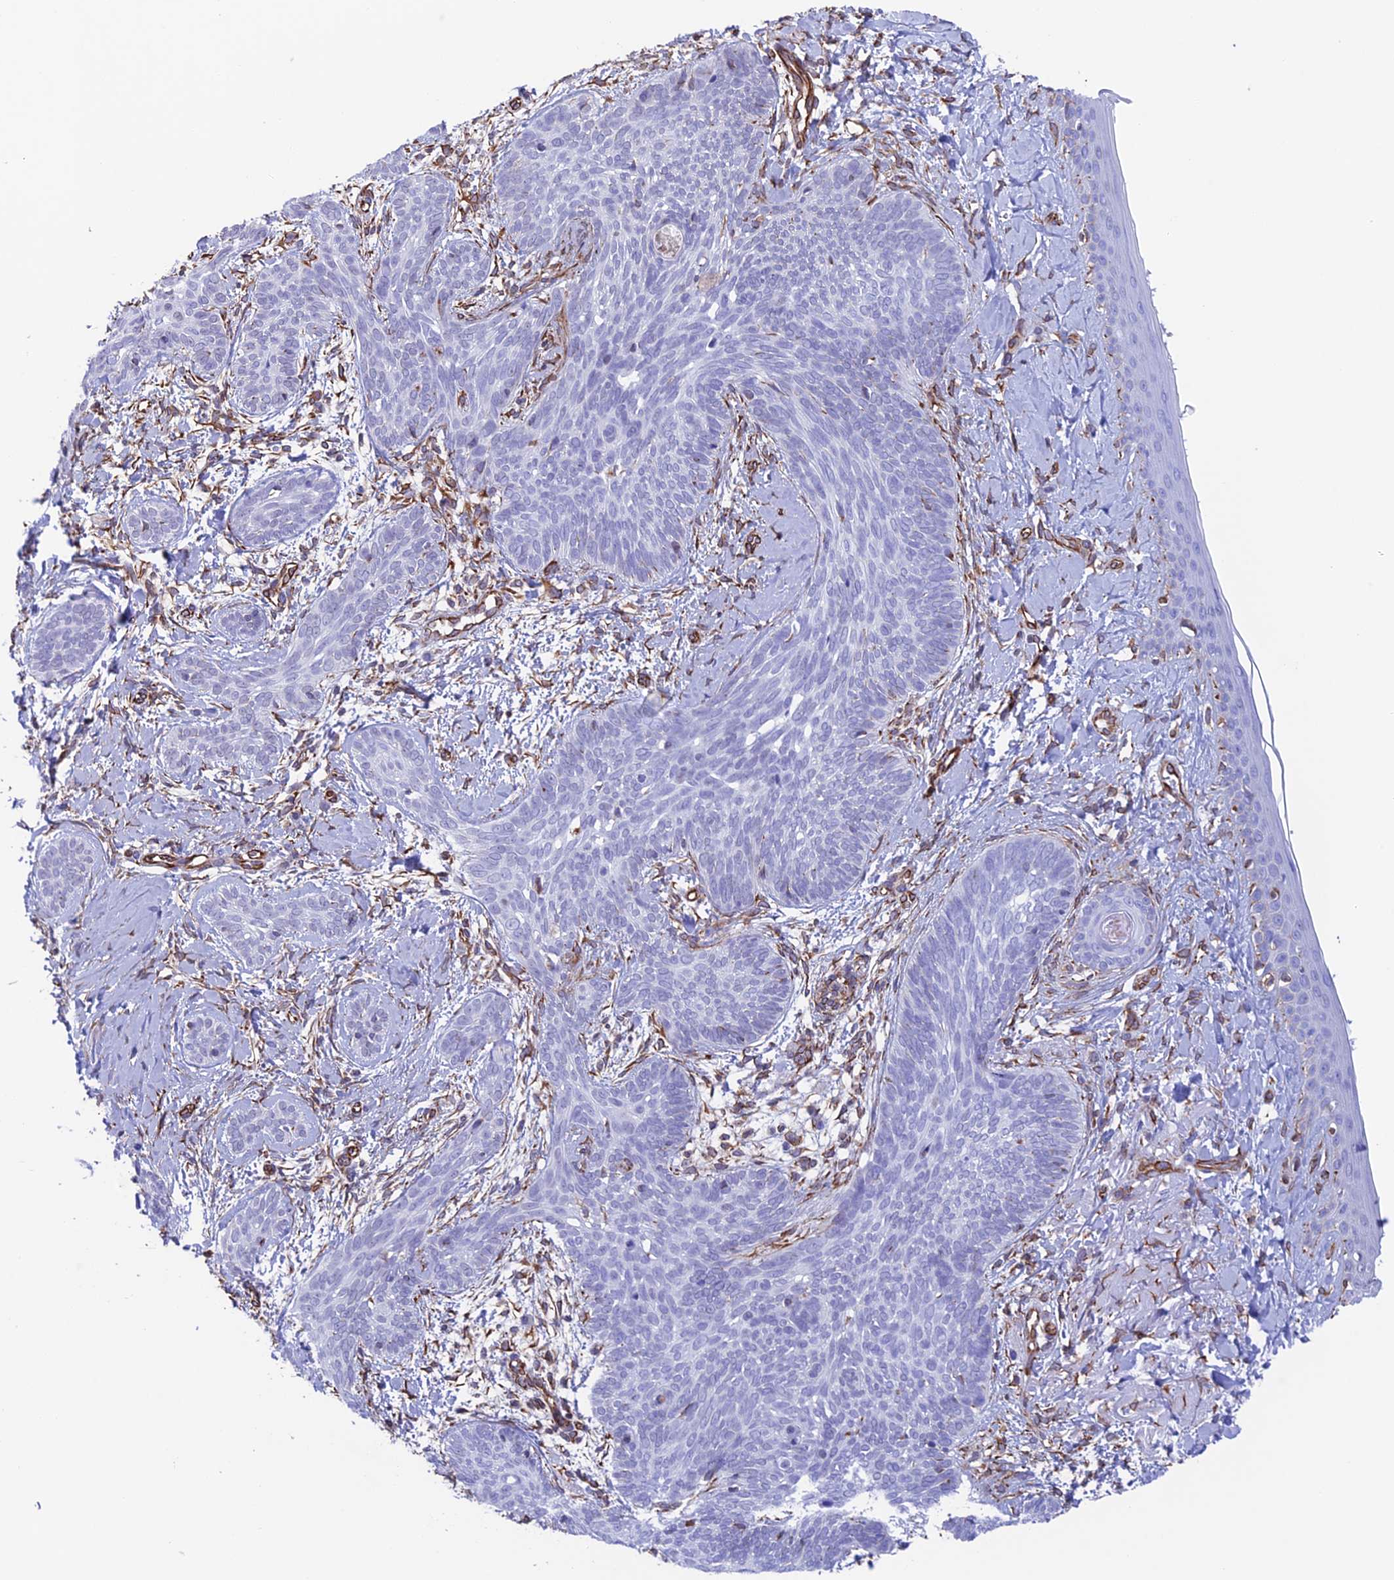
{"staining": {"intensity": "negative", "quantity": "none", "location": "none"}, "tissue": "skin cancer", "cell_type": "Tumor cells", "image_type": "cancer", "snomed": [{"axis": "morphology", "description": "Basal cell carcinoma"}, {"axis": "topography", "description": "Skin"}], "caption": "This is an immunohistochemistry image of human skin basal cell carcinoma. There is no expression in tumor cells.", "gene": "ZNF652", "patient": {"sex": "female", "age": 81}}